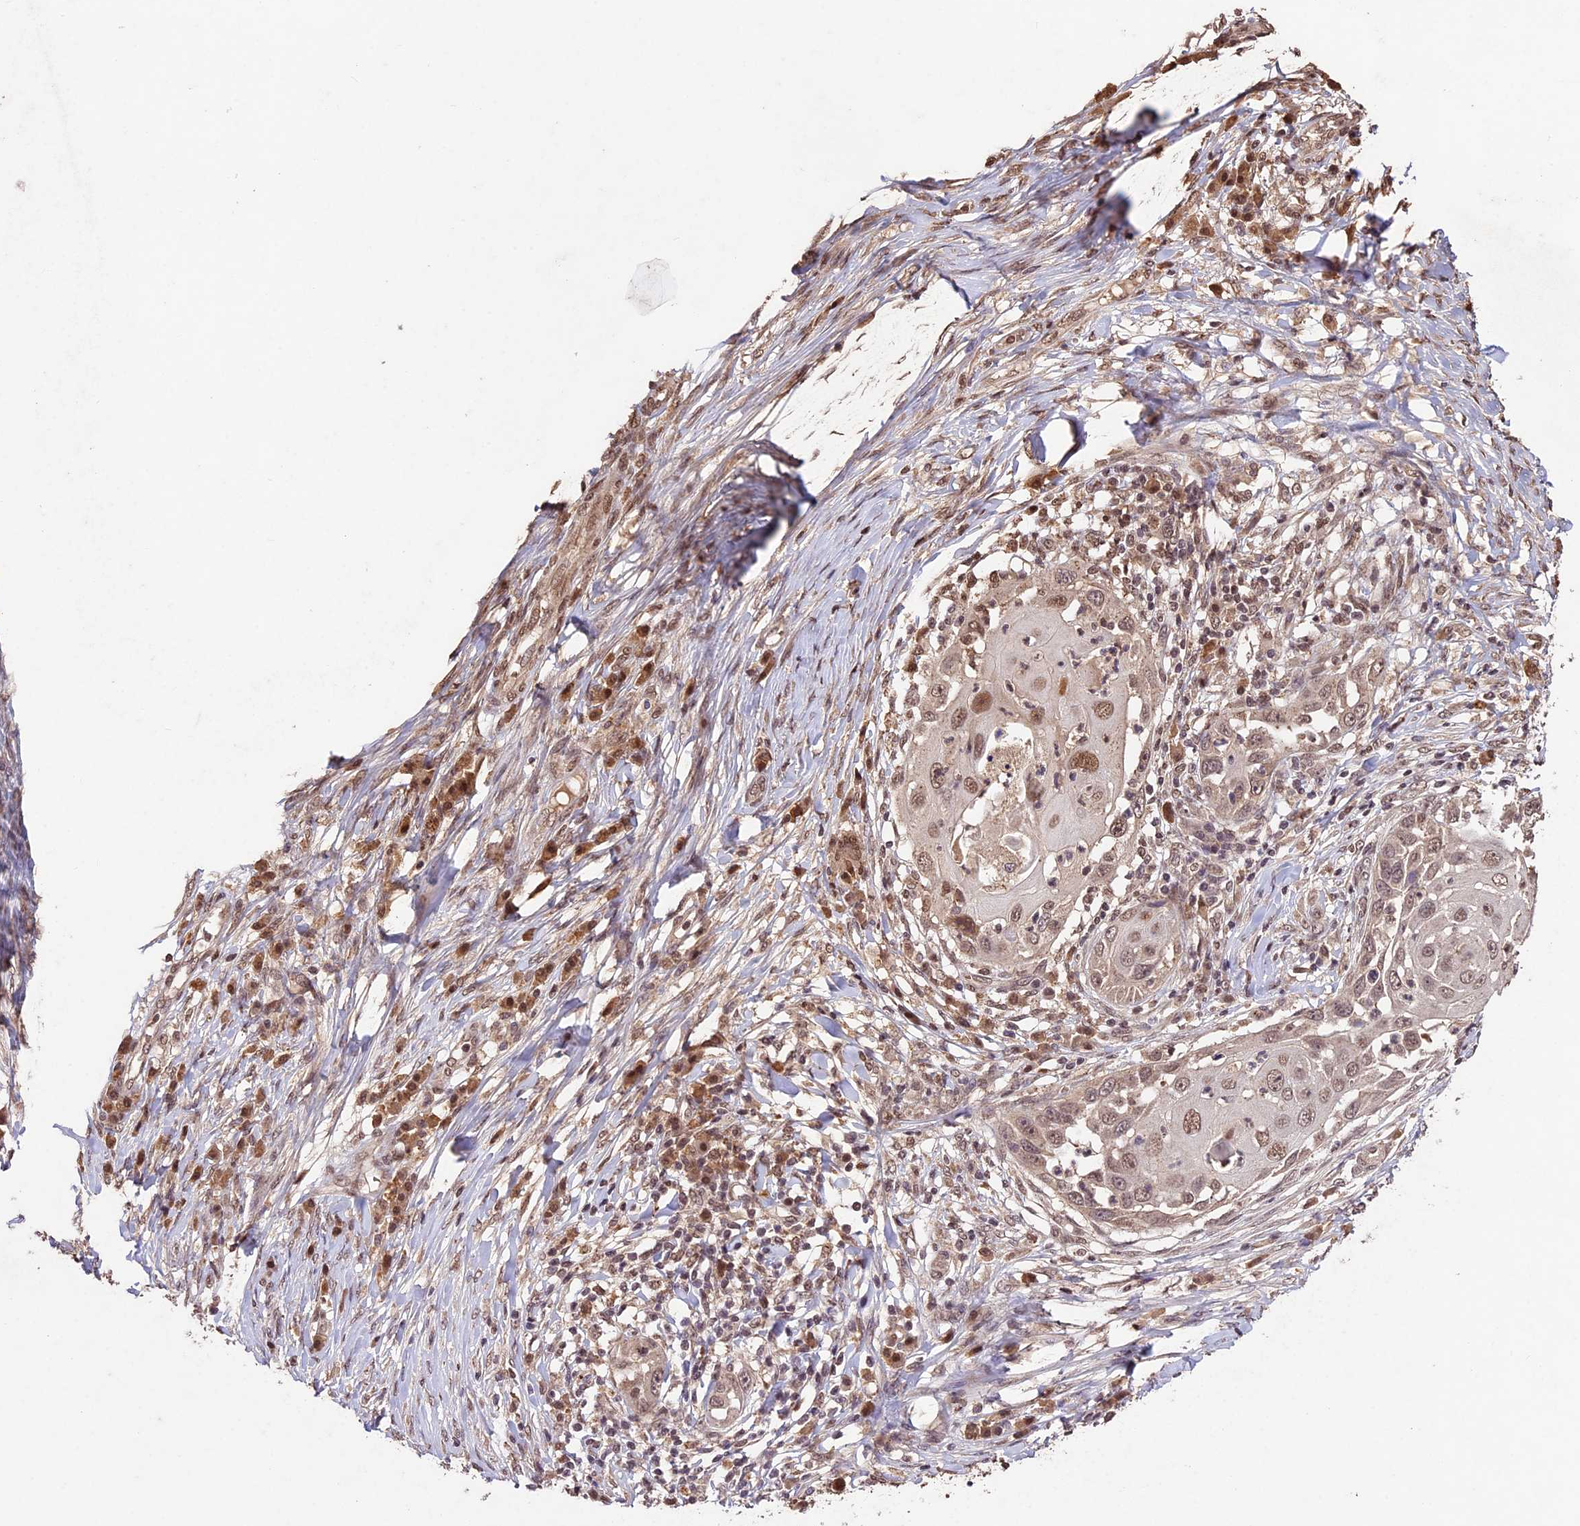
{"staining": {"intensity": "moderate", "quantity": ">75%", "location": "nuclear"}, "tissue": "skin cancer", "cell_type": "Tumor cells", "image_type": "cancer", "snomed": [{"axis": "morphology", "description": "Squamous cell carcinoma, NOS"}, {"axis": "topography", "description": "Skin"}], "caption": "The histopathology image shows staining of squamous cell carcinoma (skin), revealing moderate nuclear protein expression (brown color) within tumor cells.", "gene": "CDKN2AIP", "patient": {"sex": "female", "age": 44}}